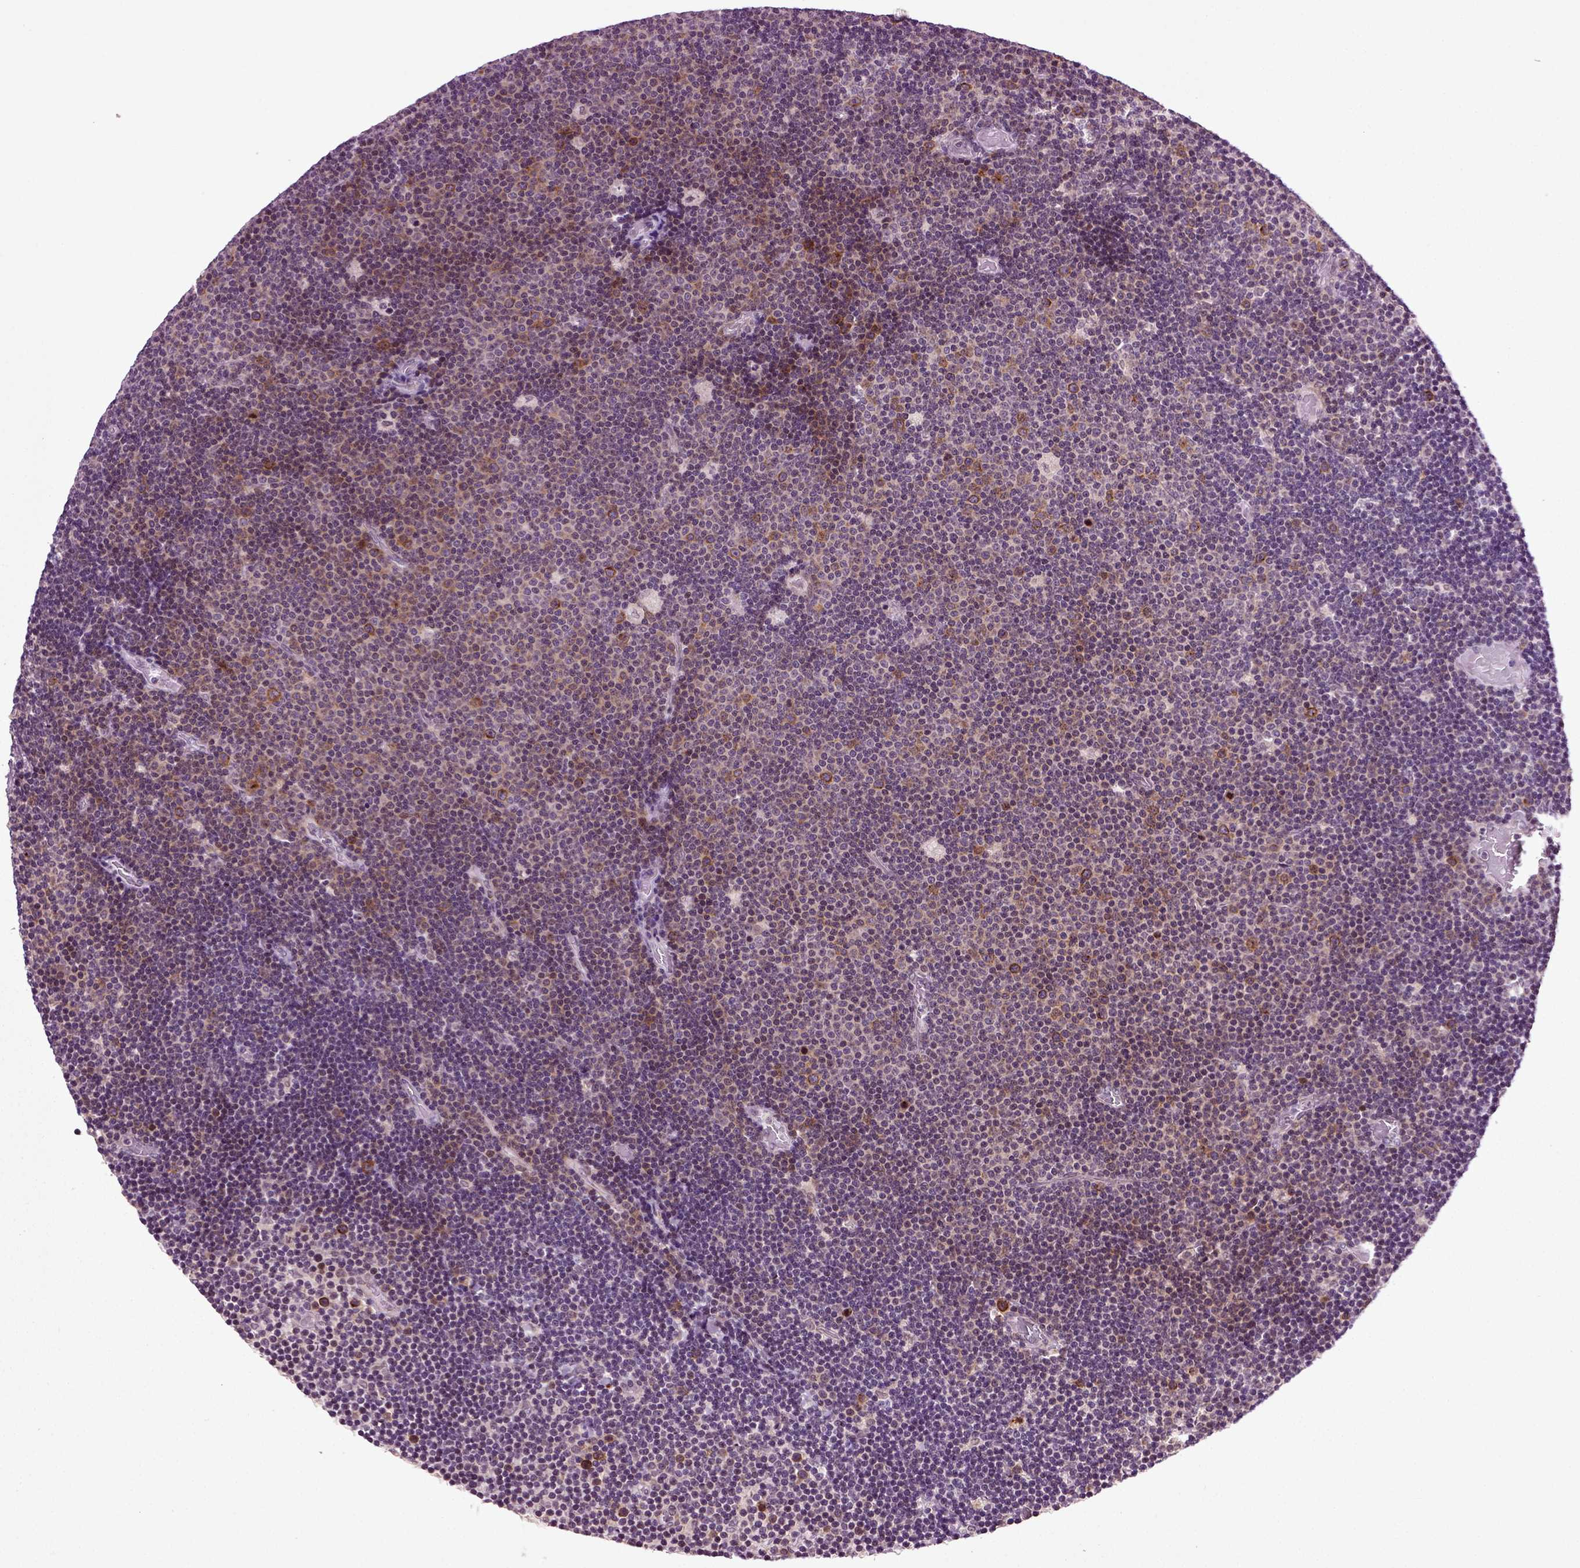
{"staining": {"intensity": "negative", "quantity": "none", "location": "none"}, "tissue": "lymphoma", "cell_type": "Tumor cells", "image_type": "cancer", "snomed": [{"axis": "morphology", "description": "Malignant lymphoma, non-Hodgkin's type, Low grade"}, {"axis": "topography", "description": "Brain"}], "caption": "Low-grade malignant lymphoma, non-Hodgkin's type was stained to show a protein in brown. There is no significant staining in tumor cells. (DAB (3,3'-diaminobenzidine) immunohistochemistry (IHC) visualized using brightfield microscopy, high magnification).", "gene": "KNSTRN", "patient": {"sex": "female", "age": 66}}